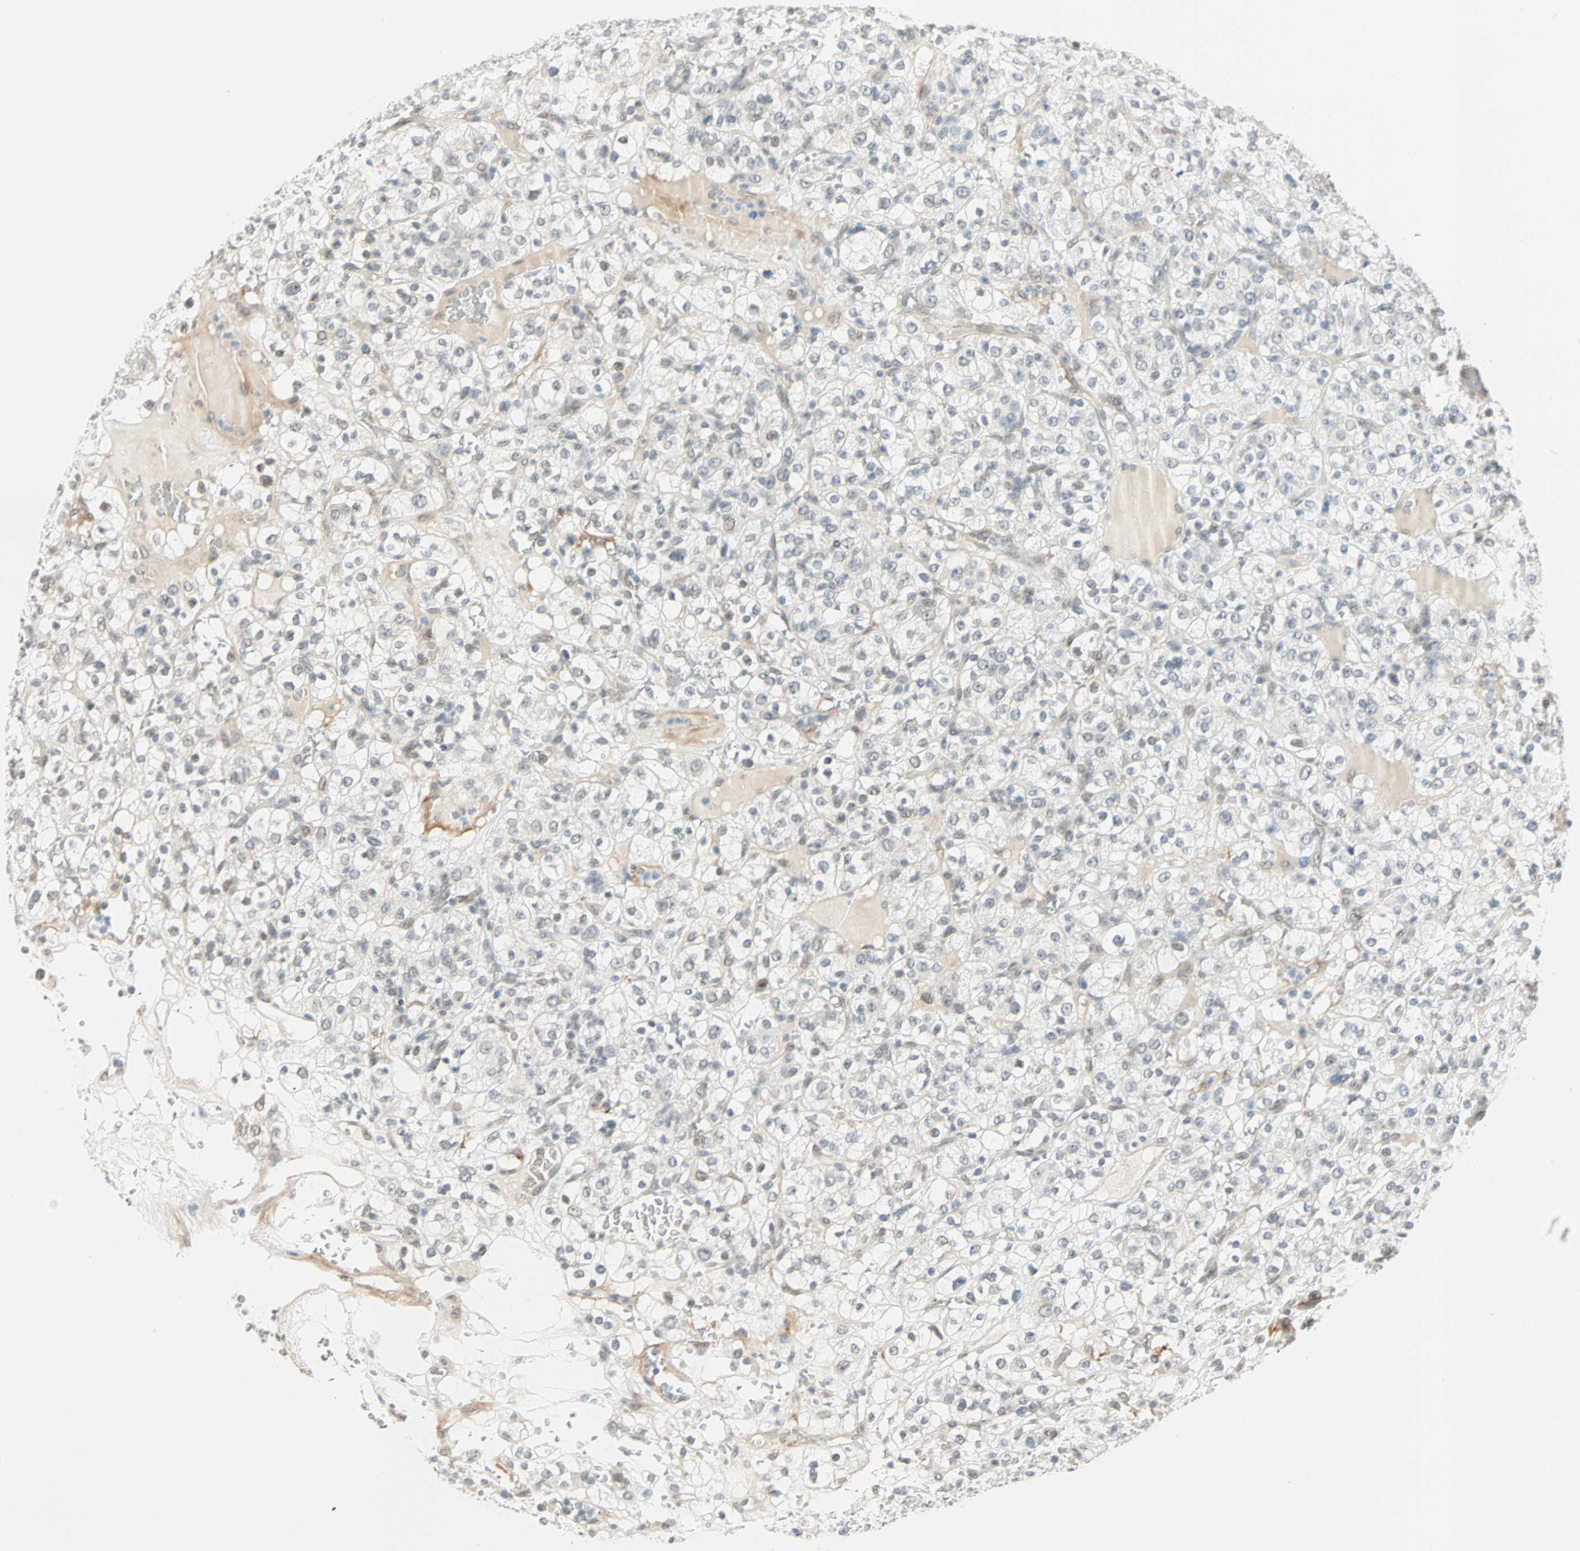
{"staining": {"intensity": "weak", "quantity": "<25%", "location": "nuclear"}, "tissue": "renal cancer", "cell_type": "Tumor cells", "image_type": "cancer", "snomed": [{"axis": "morphology", "description": "Normal tissue, NOS"}, {"axis": "morphology", "description": "Adenocarcinoma, NOS"}, {"axis": "topography", "description": "Kidney"}], "caption": "The image exhibits no staining of tumor cells in adenocarcinoma (renal).", "gene": "BCAN", "patient": {"sex": "female", "age": 72}}